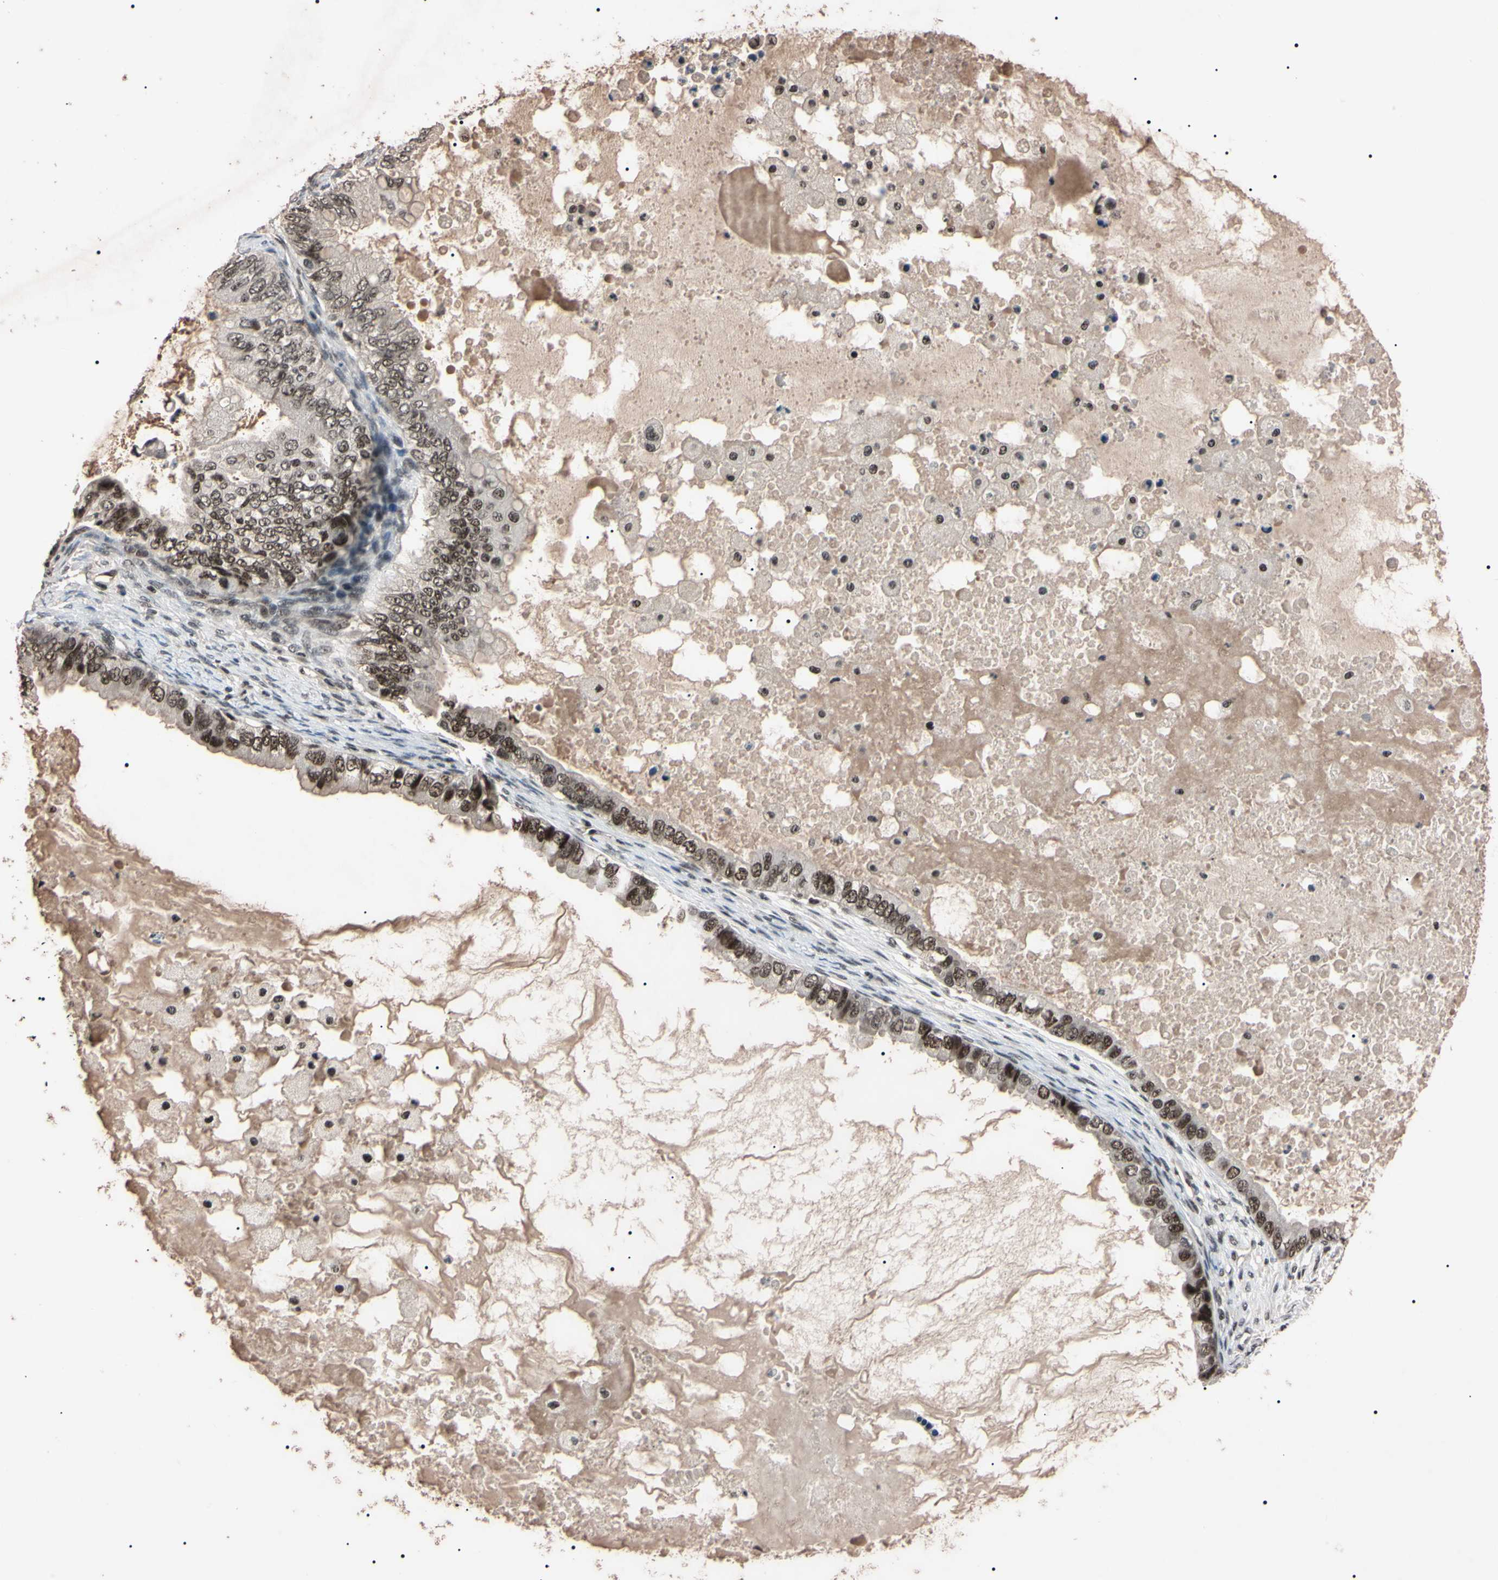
{"staining": {"intensity": "strong", "quantity": ">75%", "location": "nuclear"}, "tissue": "ovarian cancer", "cell_type": "Tumor cells", "image_type": "cancer", "snomed": [{"axis": "morphology", "description": "Cystadenocarcinoma, mucinous, NOS"}, {"axis": "topography", "description": "Ovary"}], "caption": "Immunohistochemical staining of ovarian mucinous cystadenocarcinoma exhibits high levels of strong nuclear protein staining in approximately >75% of tumor cells.", "gene": "YY1", "patient": {"sex": "female", "age": 80}}